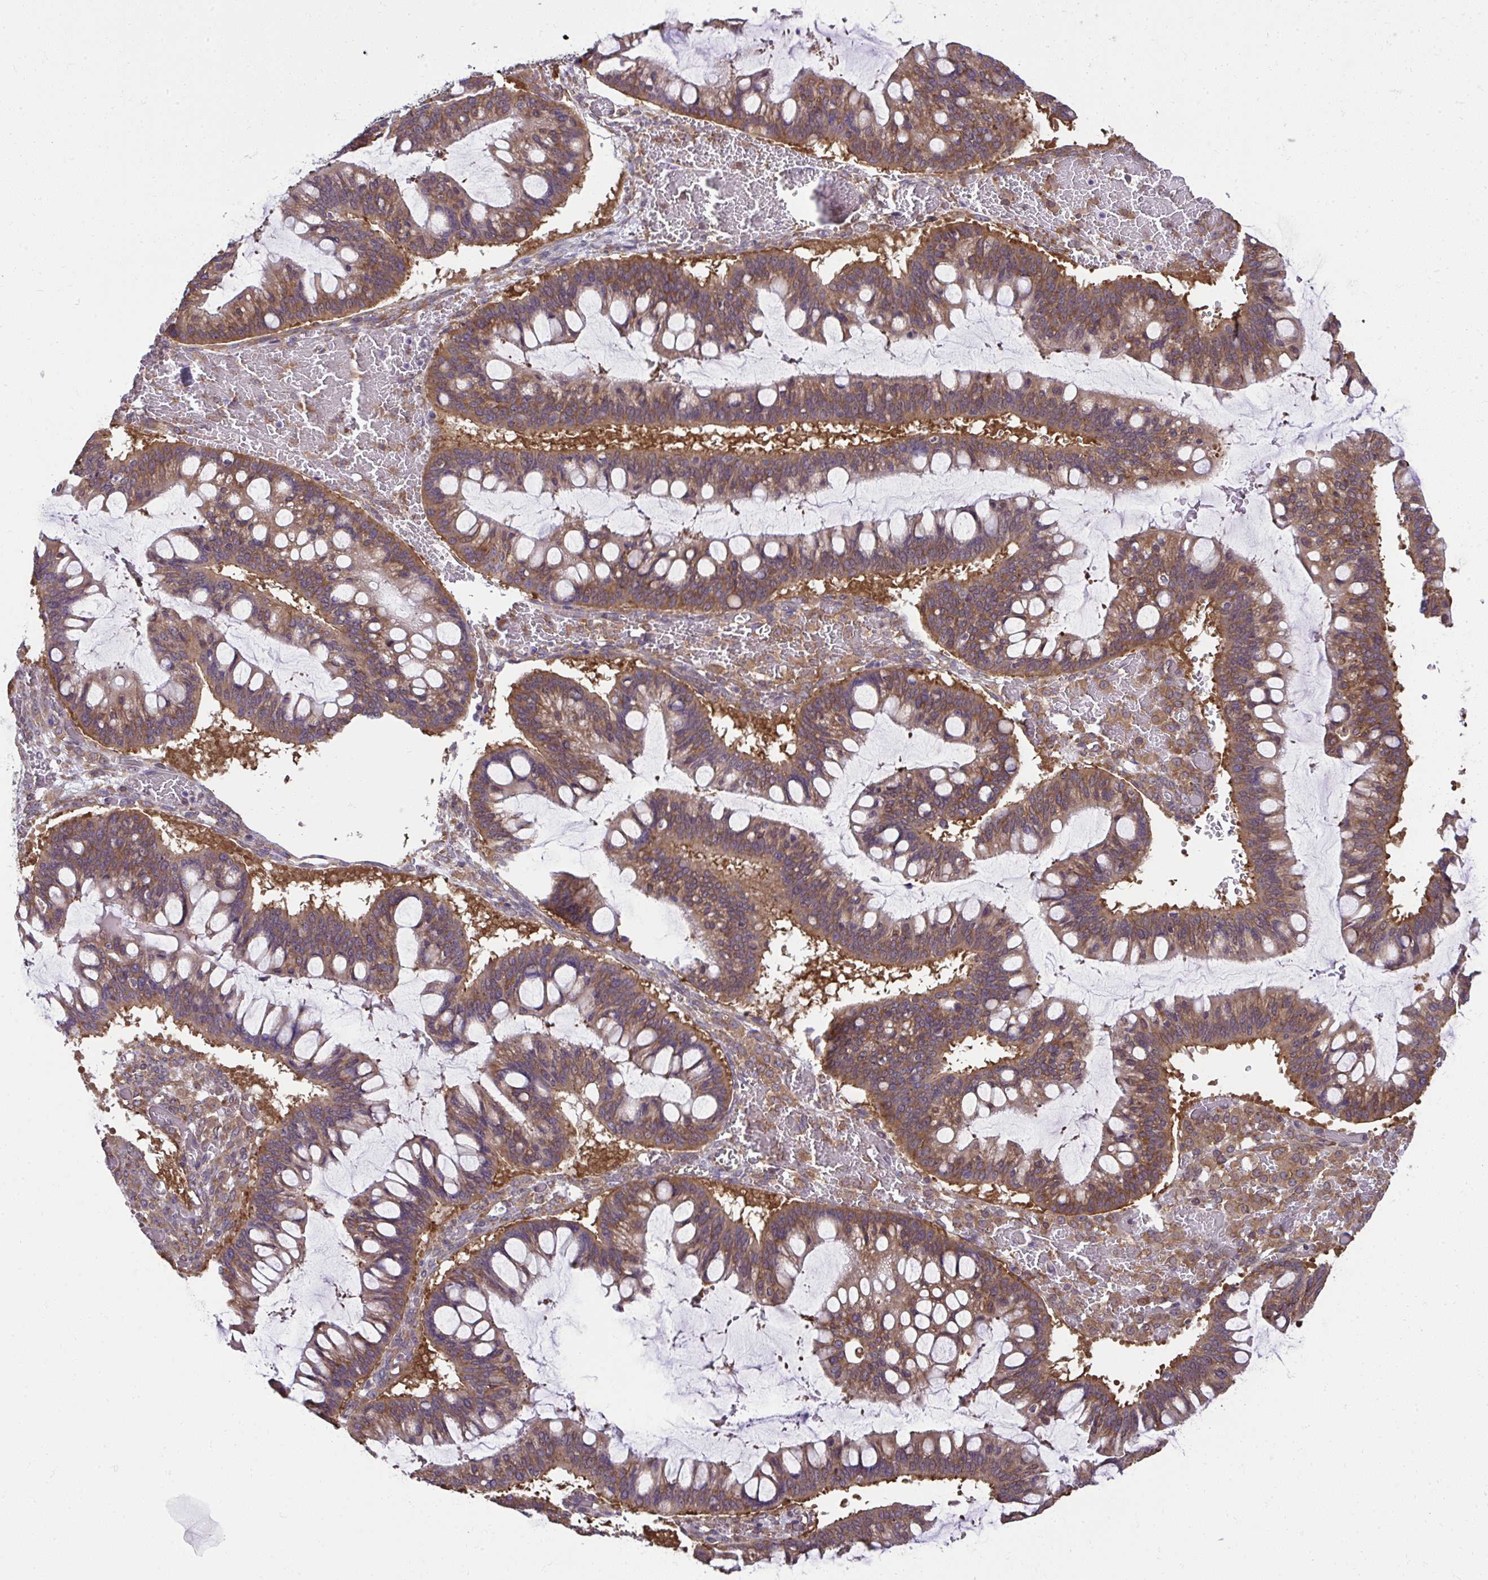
{"staining": {"intensity": "moderate", "quantity": ">75%", "location": "cytoplasmic/membranous"}, "tissue": "ovarian cancer", "cell_type": "Tumor cells", "image_type": "cancer", "snomed": [{"axis": "morphology", "description": "Cystadenocarcinoma, mucinous, NOS"}, {"axis": "topography", "description": "Ovary"}], "caption": "Approximately >75% of tumor cells in human ovarian cancer exhibit moderate cytoplasmic/membranous protein staining as visualized by brown immunohistochemical staining.", "gene": "RPS7", "patient": {"sex": "female", "age": 73}}